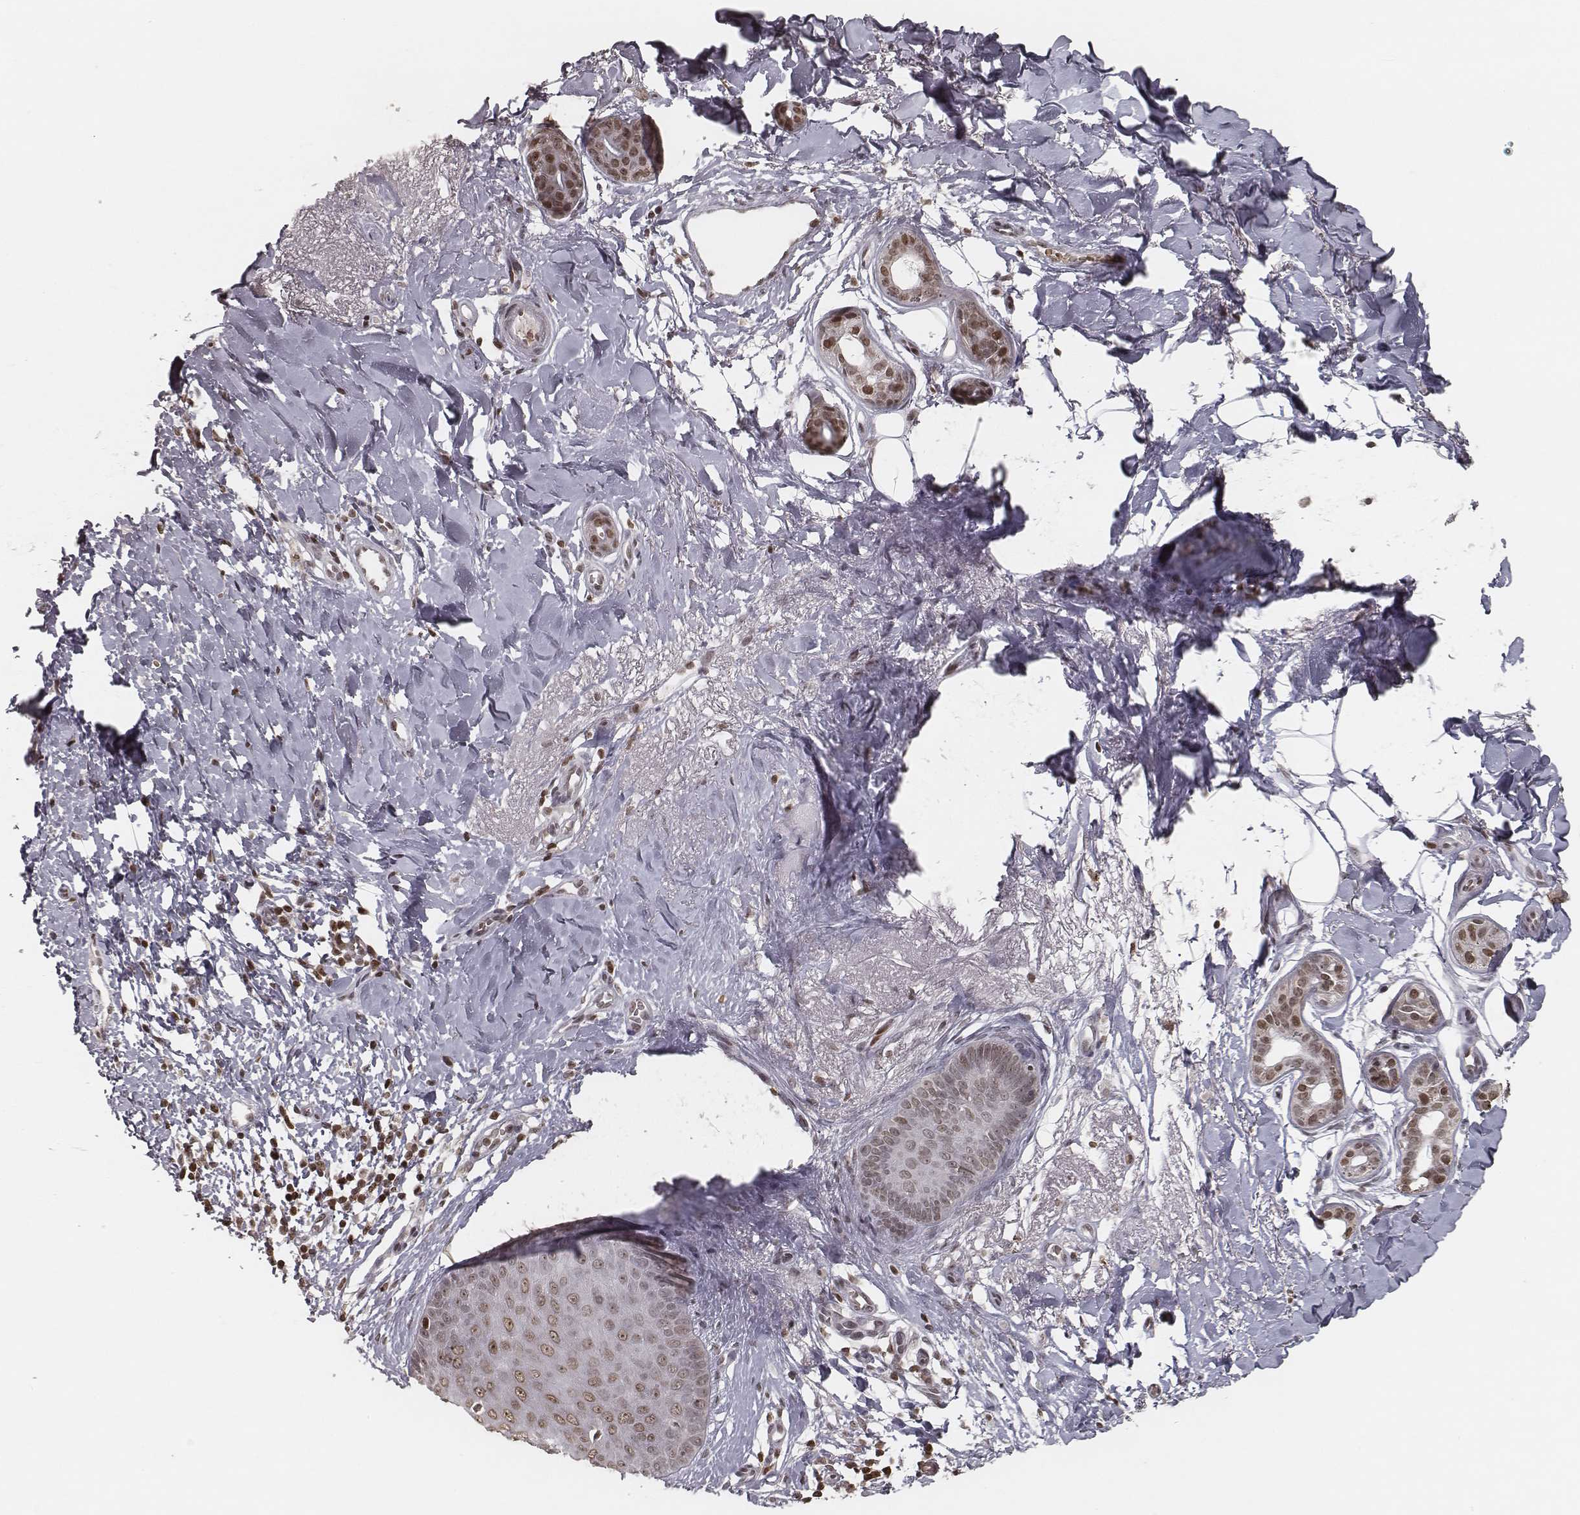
{"staining": {"intensity": "weak", "quantity": ">75%", "location": "nuclear"}, "tissue": "skin cancer", "cell_type": "Tumor cells", "image_type": "cancer", "snomed": [{"axis": "morphology", "description": "Normal tissue, NOS"}, {"axis": "morphology", "description": "Basal cell carcinoma"}, {"axis": "topography", "description": "Skin"}], "caption": "Human skin cancer (basal cell carcinoma) stained with a brown dye shows weak nuclear positive positivity in about >75% of tumor cells.", "gene": "HMGA2", "patient": {"sex": "male", "age": 84}}